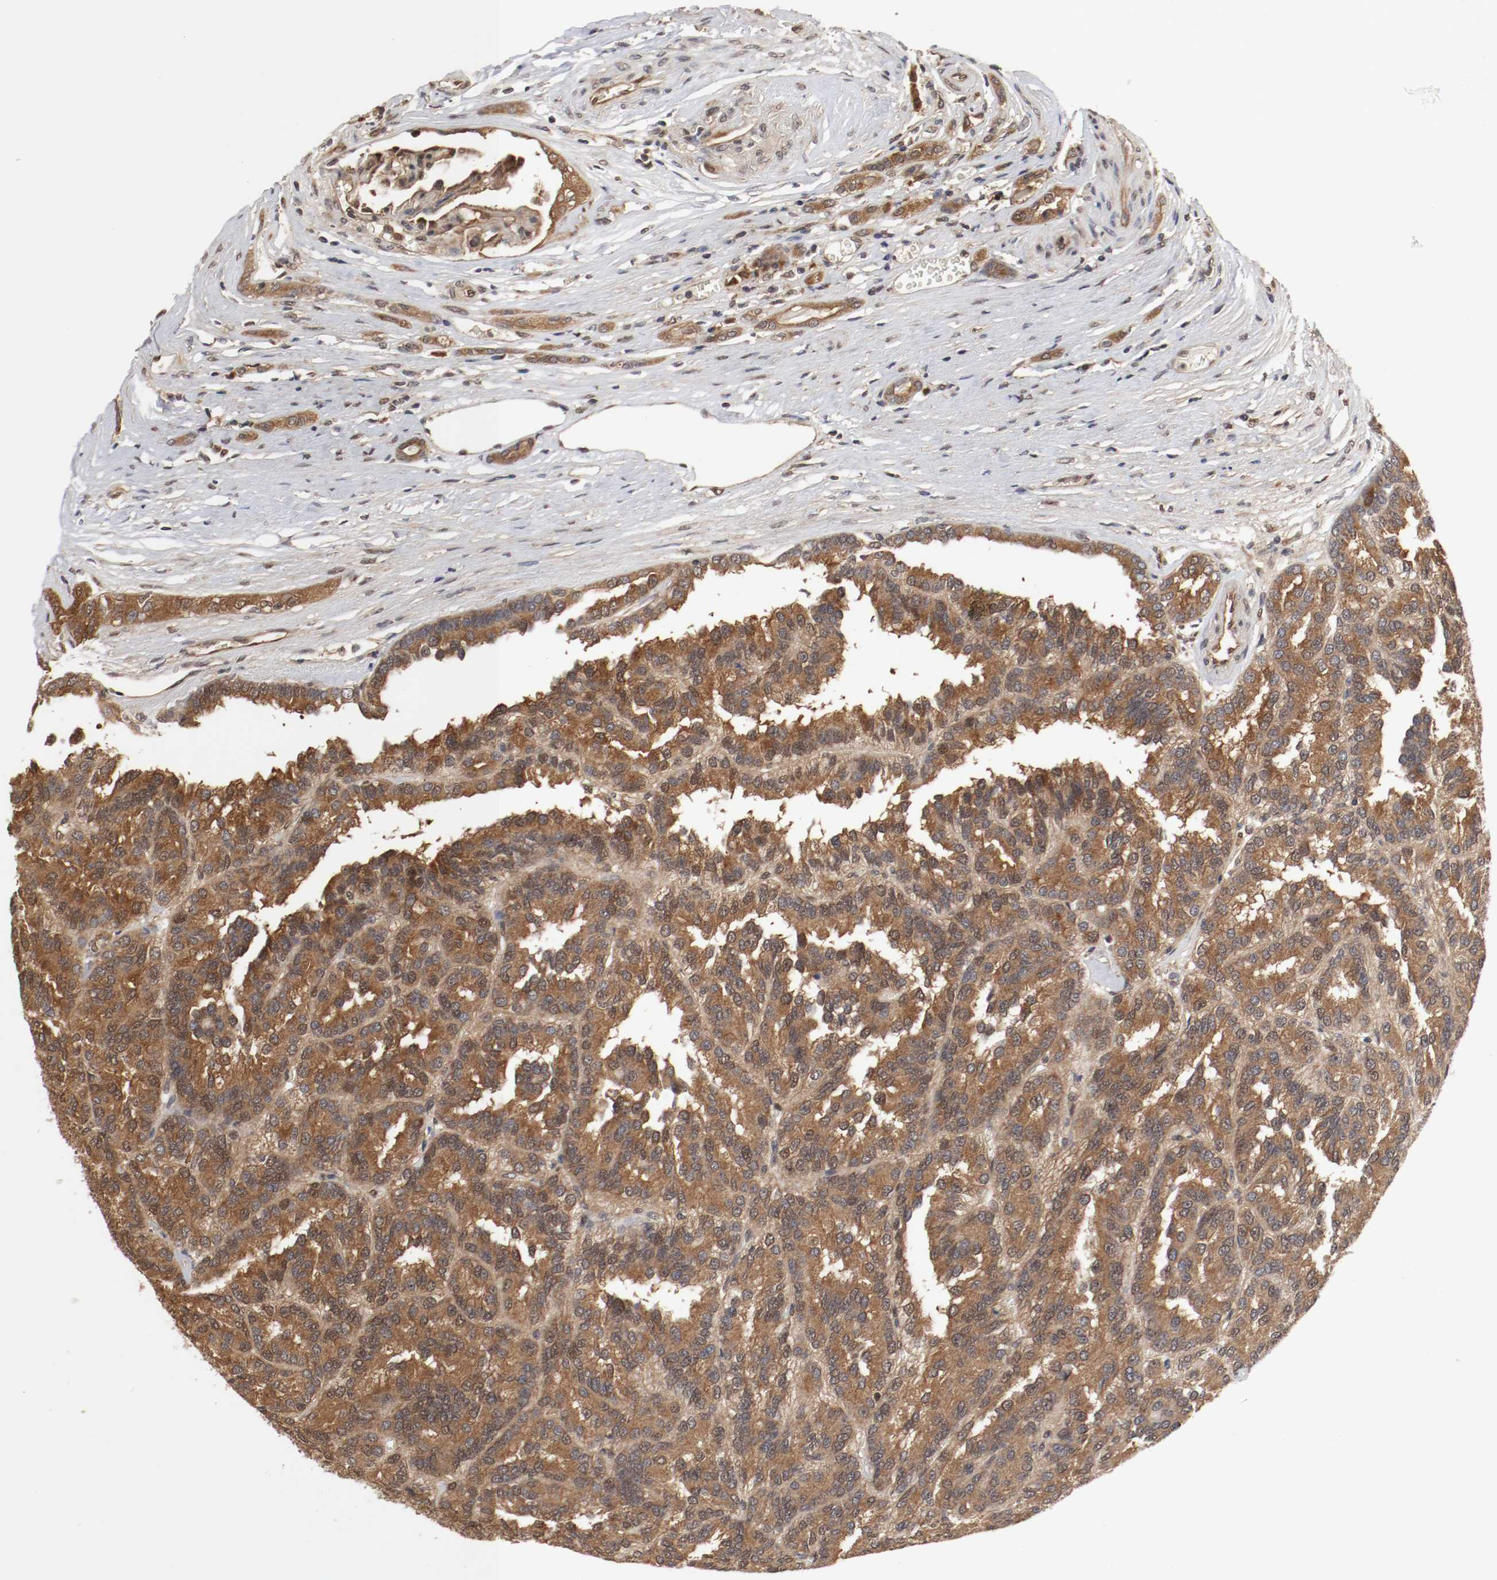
{"staining": {"intensity": "strong", "quantity": ">75%", "location": "cytoplasmic/membranous"}, "tissue": "renal cancer", "cell_type": "Tumor cells", "image_type": "cancer", "snomed": [{"axis": "morphology", "description": "Adenocarcinoma, NOS"}, {"axis": "topography", "description": "Kidney"}], "caption": "The photomicrograph displays staining of adenocarcinoma (renal), revealing strong cytoplasmic/membranous protein staining (brown color) within tumor cells.", "gene": "AFG3L2", "patient": {"sex": "male", "age": 46}}